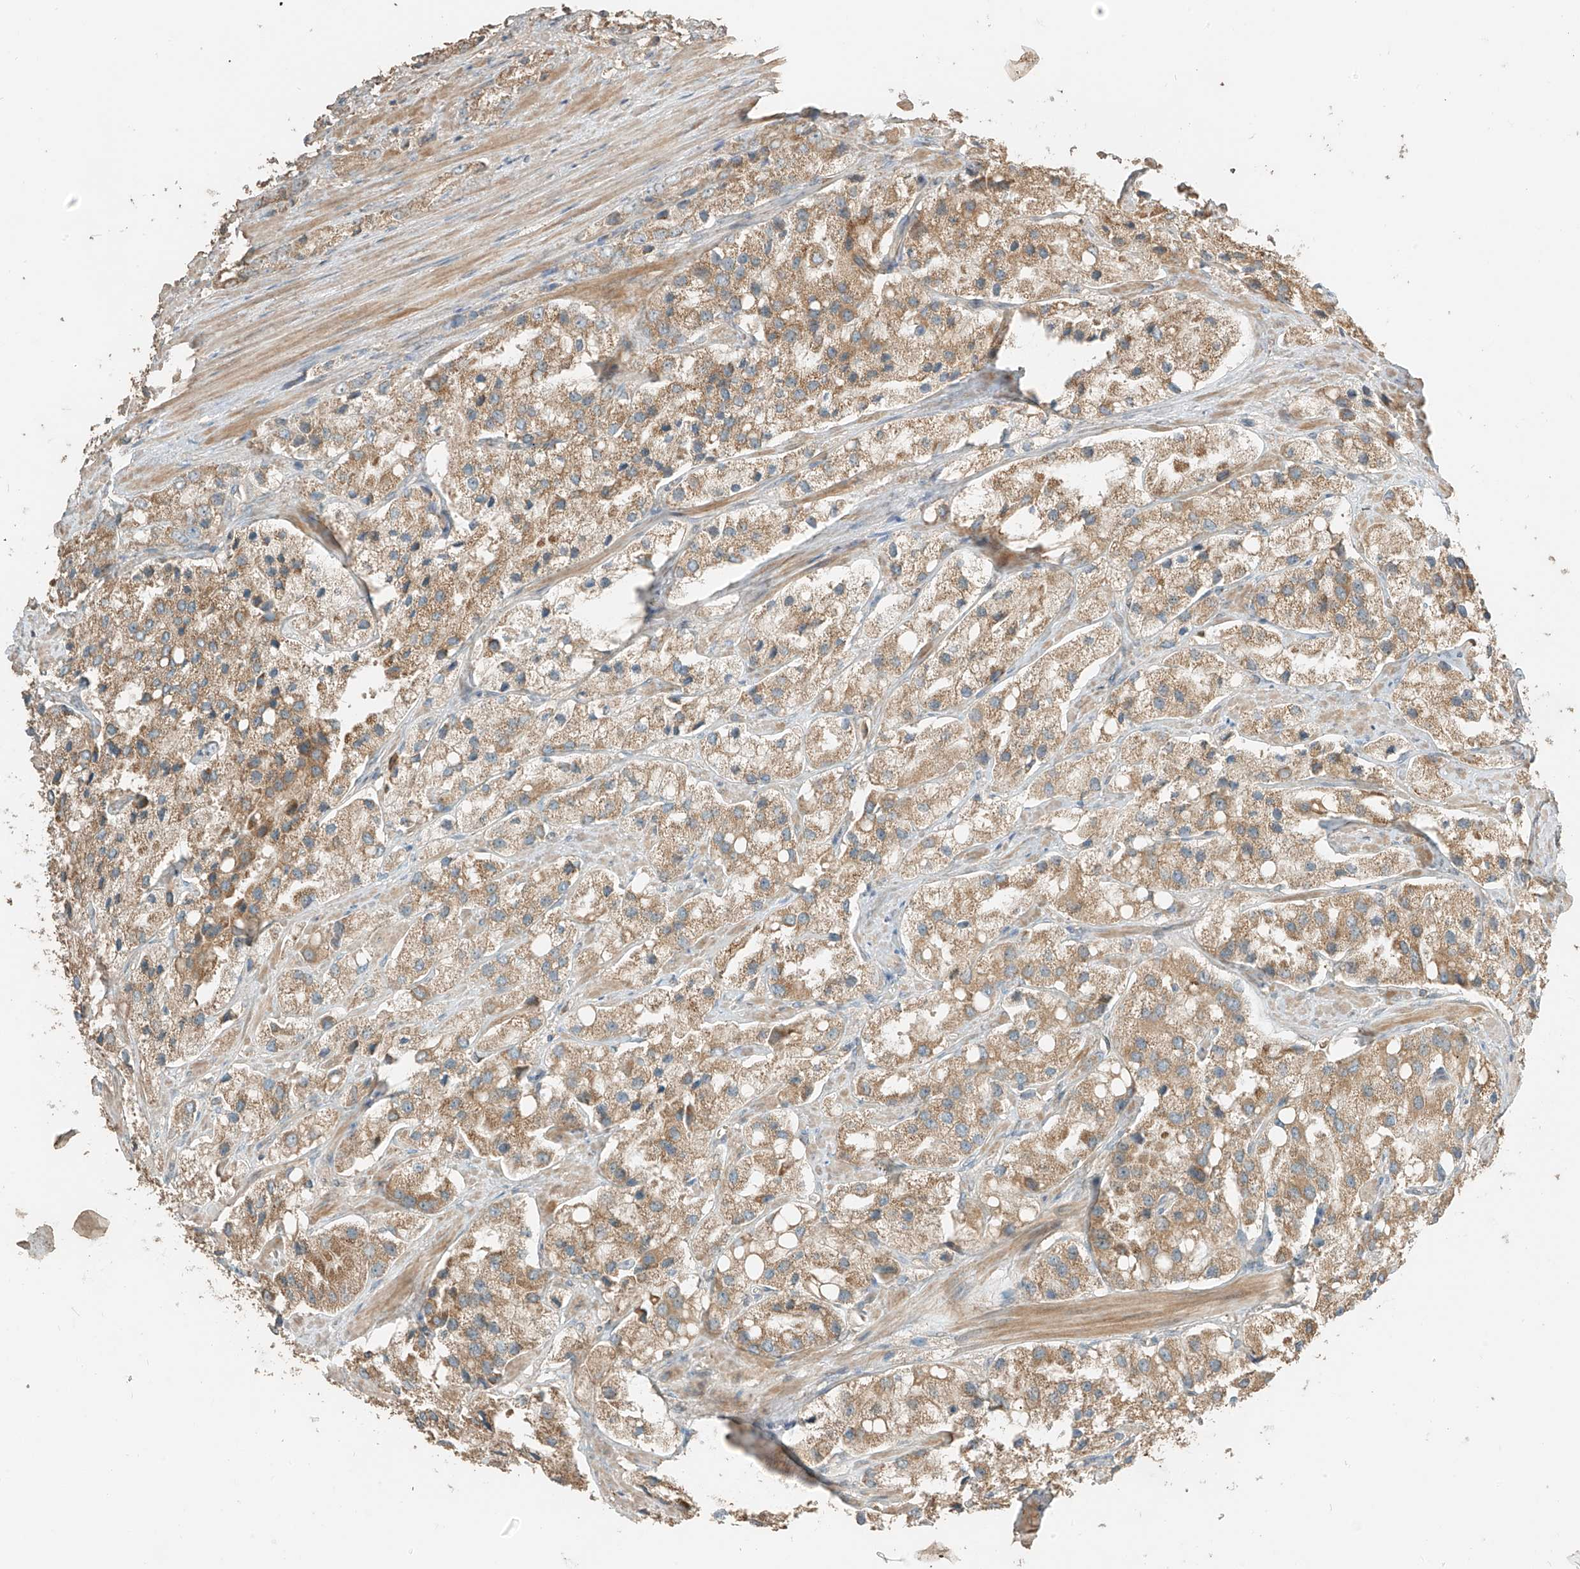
{"staining": {"intensity": "moderate", "quantity": ">75%", "location": "cytoplasmic/membranous"}, "tissue": "prostate cancer", "cell_type": "Tumor cells", "image_type": "cancer", "snomed": [{"axis": "morphology", "description": "Adenocarcinoma, High grade"}, {"axis": "topography", "description": "Prostate"}], "caption": "Immunohistochemical staining of human prostate cancer demonstrates medium levels of moderate cytoplasmic/membranous protein expression in about >75% of tumor cells. (DAB IHC with brightfield microscopy, high magnification).", "gene": "RFTN2", "patient": {"sex": "male", "age": 66}}